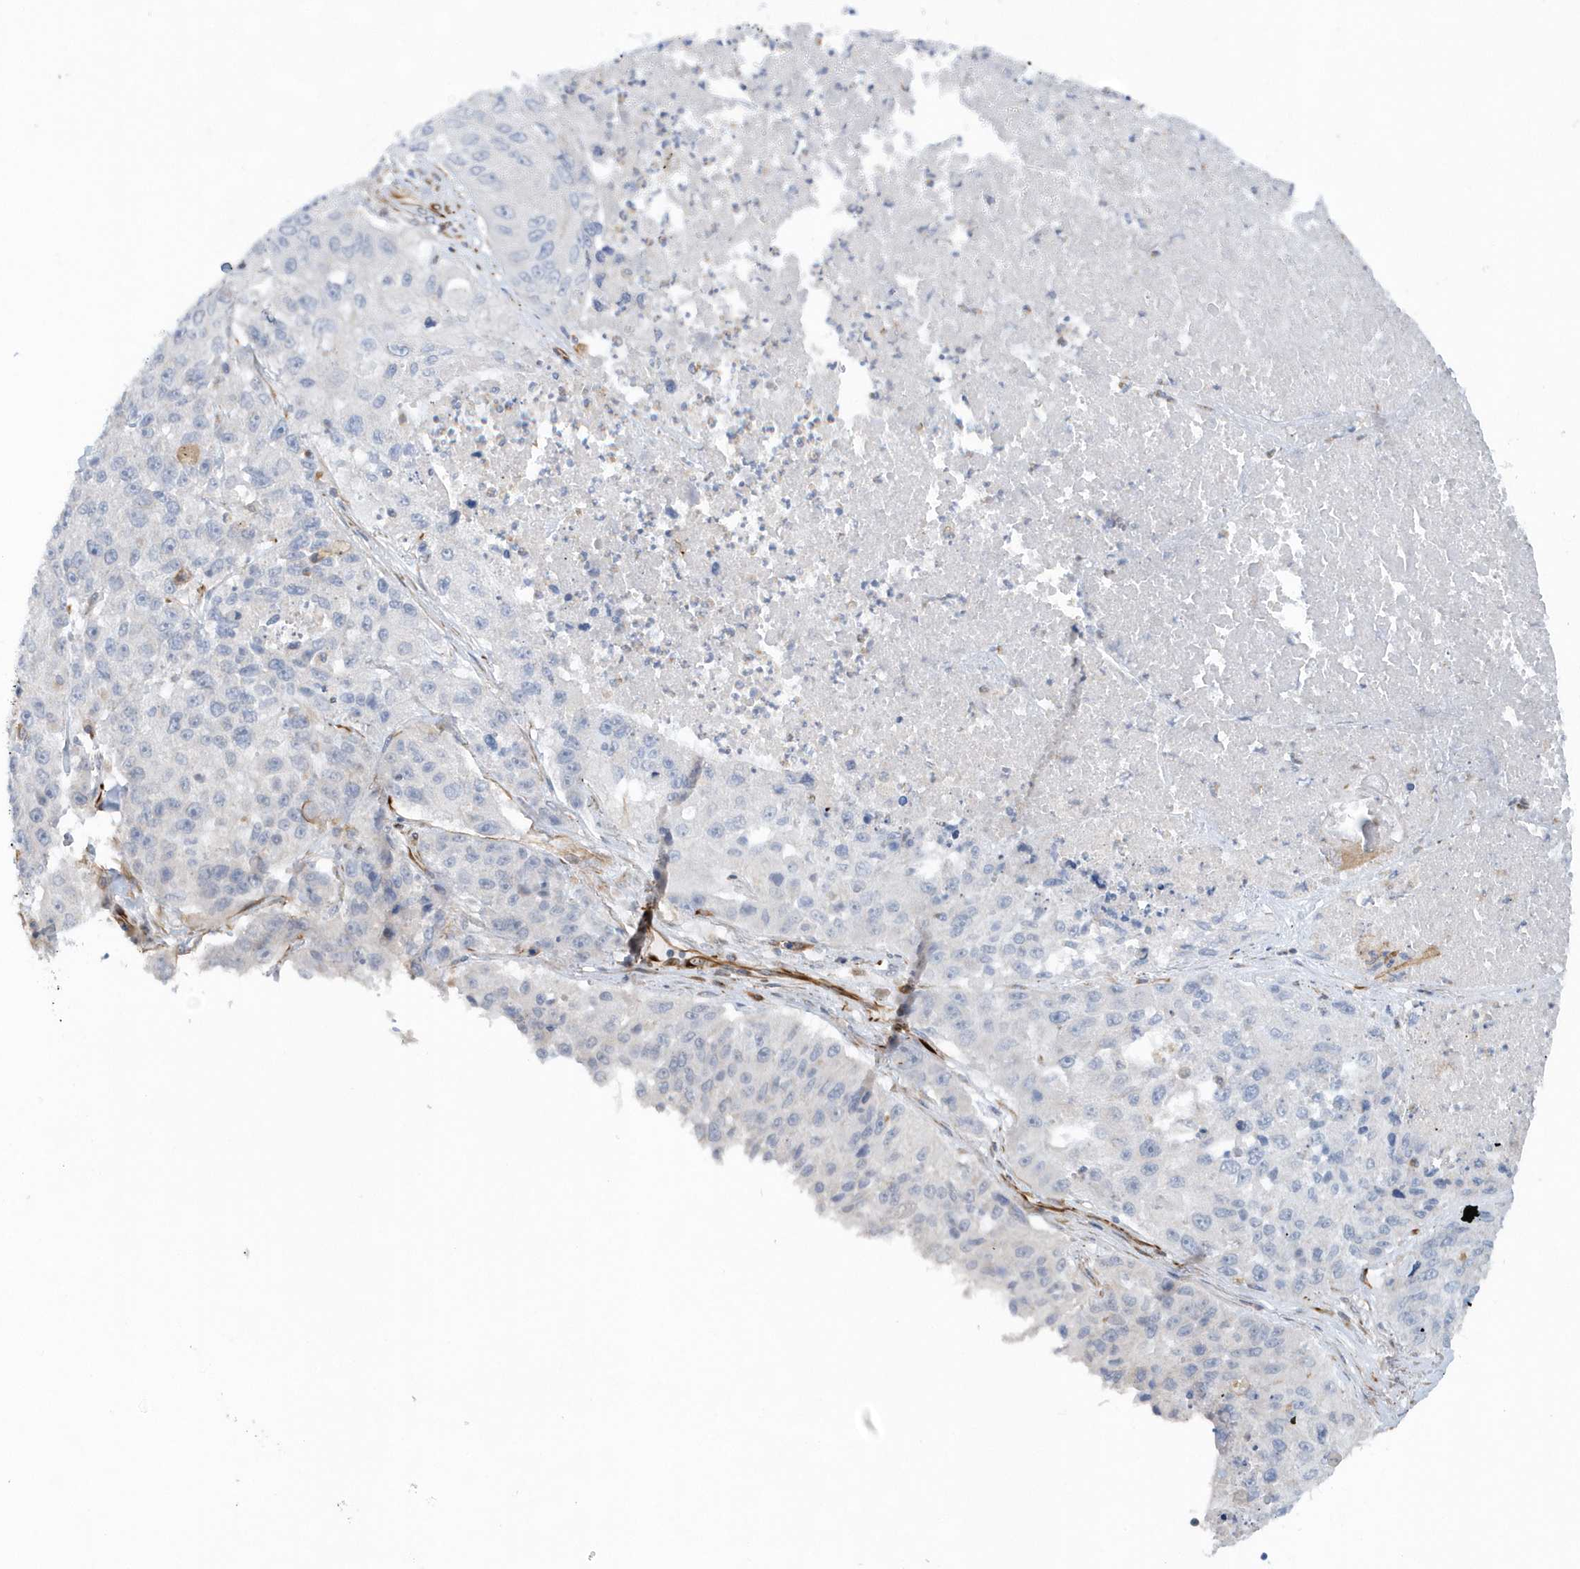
{"staining": {"intensity": "negative", "quantity": "none", "location": "none"}, "tissue": "lung cancer", "cell_type": "Tumor cells", "image_type": "cancer", "snomed": [{"axis": "morphology", "description": "Squamous cell carcinoma, NOS"}, {"axis": "topography", "description": "Lung"}], "caption": "Squamous cell carcinoma (lung) was stained to show a protein in brown. There is no significant staining in tumor cells.", "gene": "RAB17", "patient": {"sex": "male", "age": 61}}